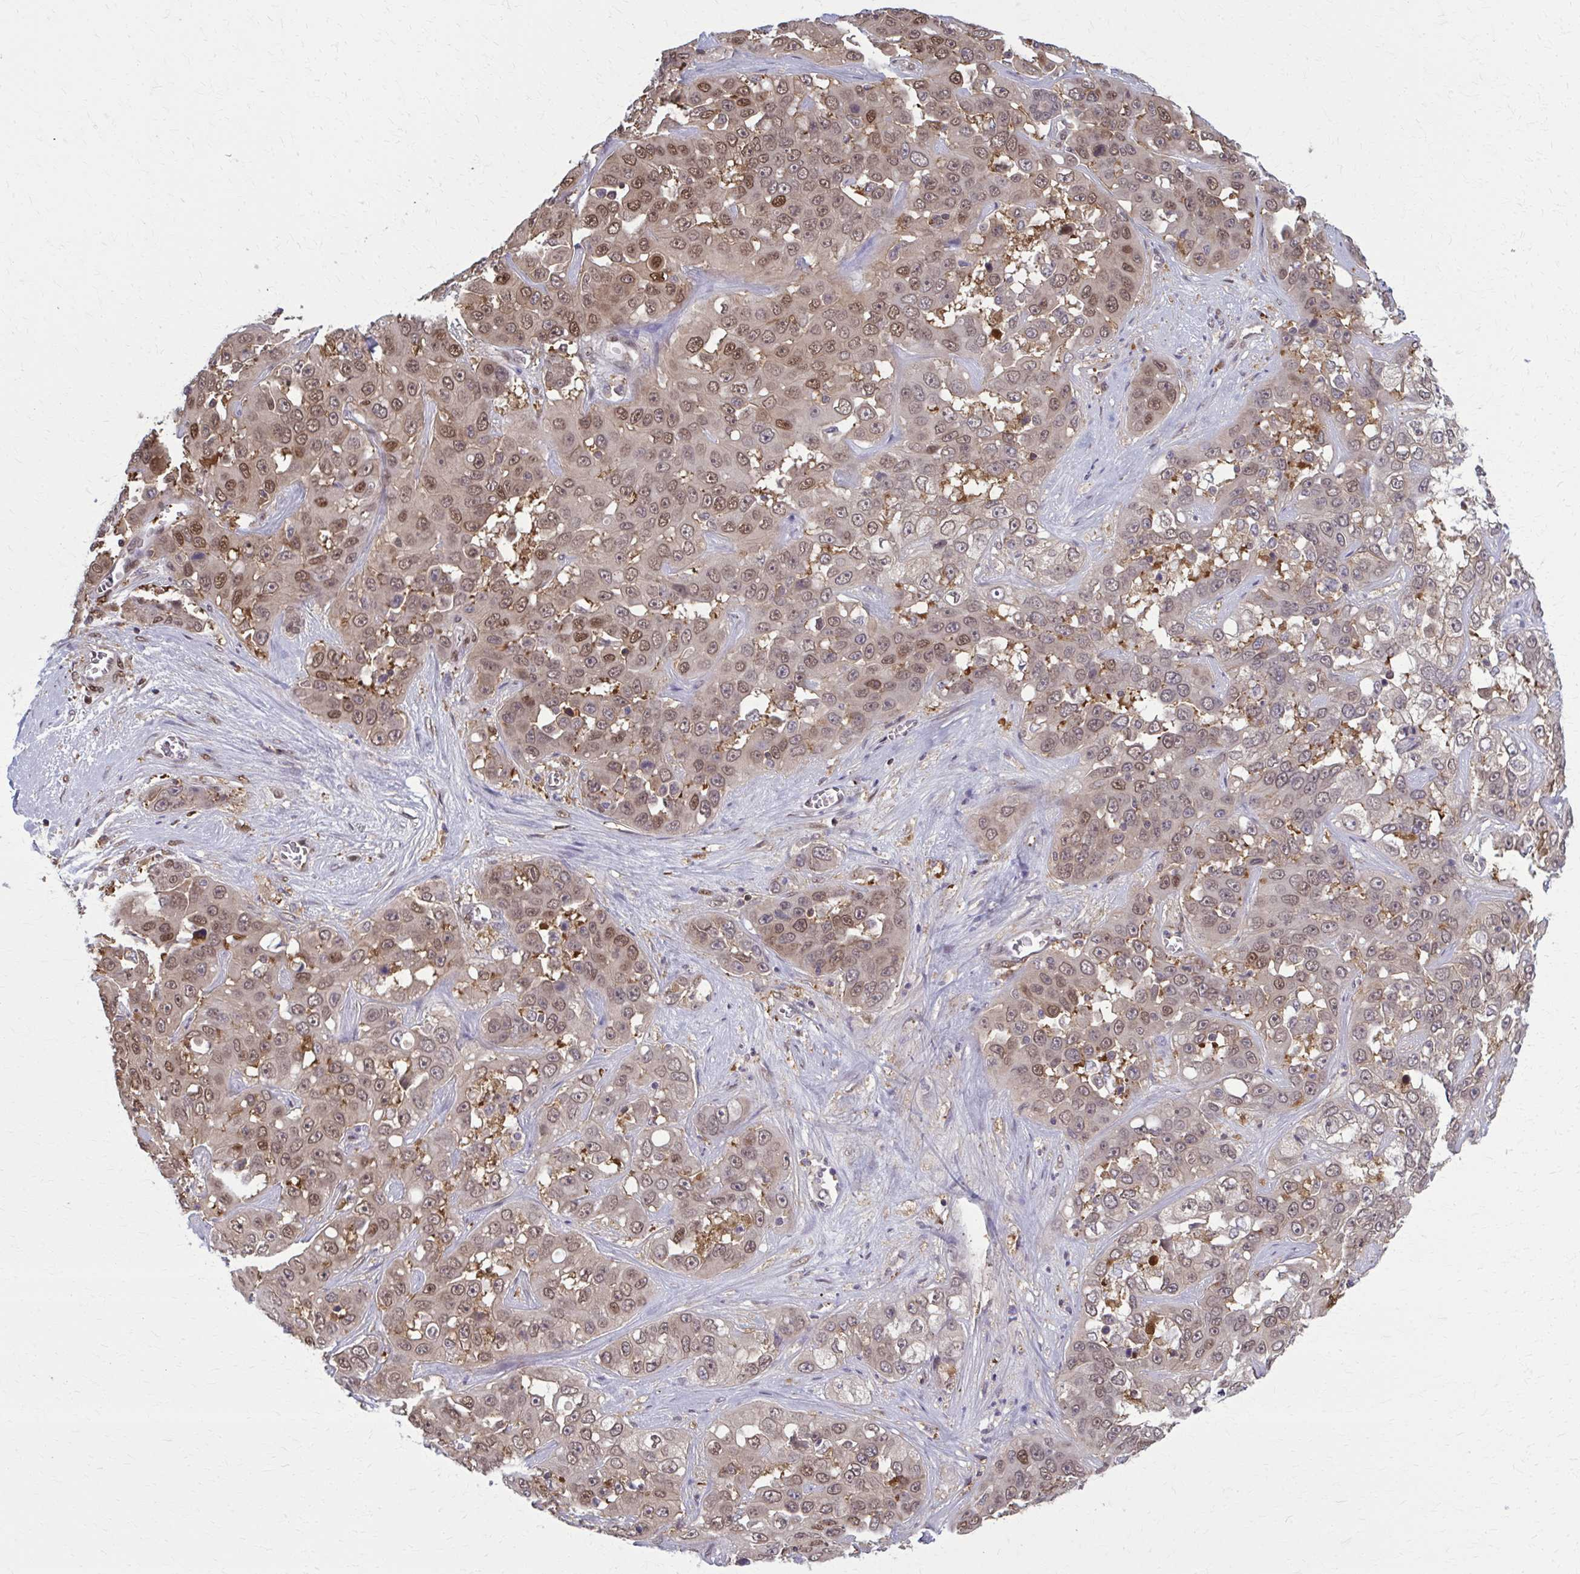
{"staining": {"intensity": "moderate", "quantity": ">75%", "location": "nuclear"}, "tissue": "liver cancer", "cell_type": "Tumor cells", "image_type": "cancer", "snomed": [{"axis": "morphology", "description": "Cholangiocarcinoma"}, {"axis": "topography", "description": "Liver"}], "caption": "Liver cancer was stained to show a protein in brown. There is medium levels of moderate nuclear staining in approximately >75% of tumor cells.", "gene": "MDH1", "patient": {"sex": "female", "age": 52}}